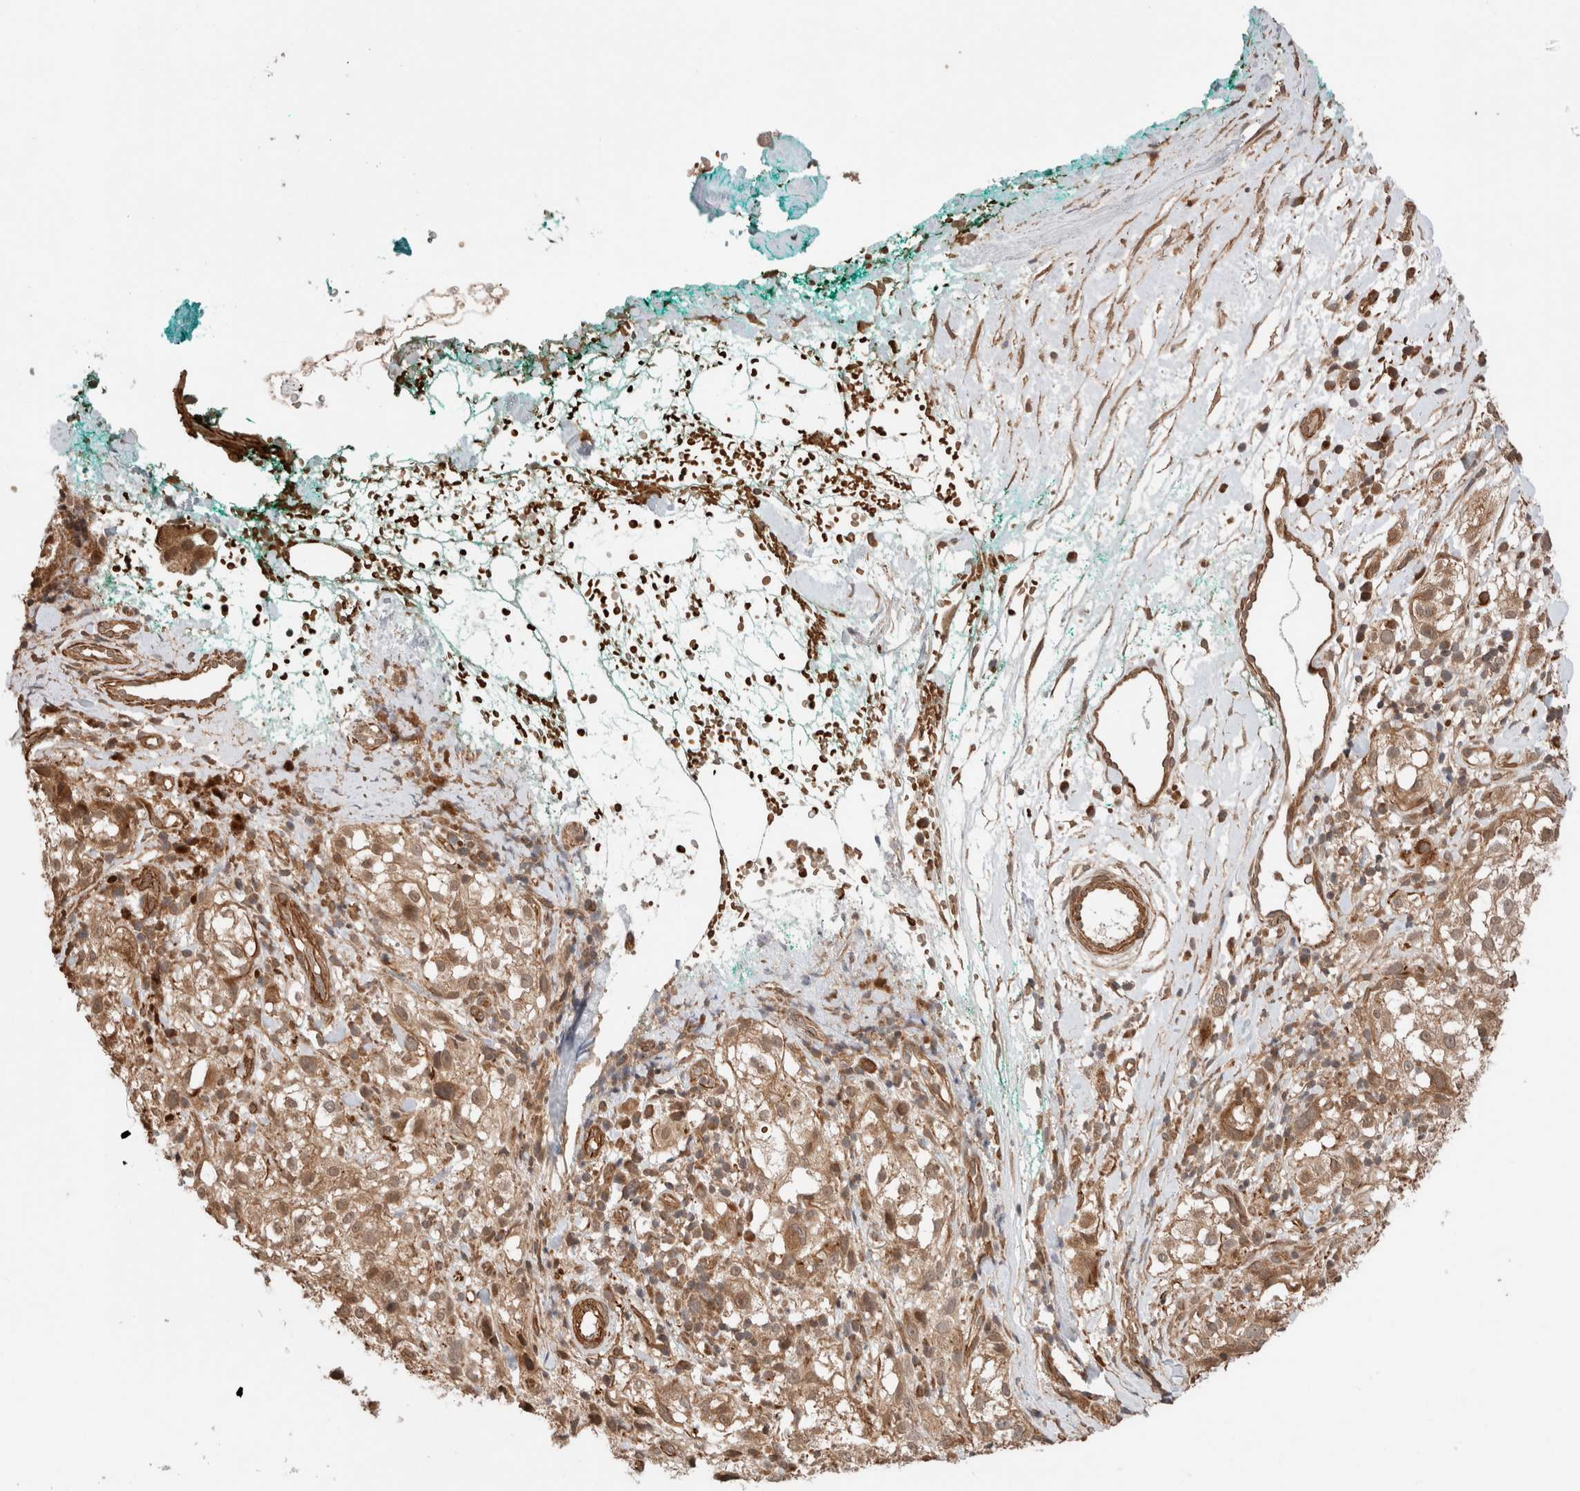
{"staining": {"intensity": "moderate", "quantity": ">75%", "location": "cytoplasmic/membranous"}, "tissue": "melanoma", "cell_type": "Tumor cells", "image_type": "cancer", "snomed": [{"axis": "morphology", "description": "Necrosis, NOS"}, {"axis": "morphology", "description": "Malignant melanoma, NOS"}, {"axis": "topography", "description": "Skin"}], "caption": "Malignant melanoma was stained to show a protein in brown. There is medium levels of moderate cytoplasmic/membranous staining in approximately >75% of tumor cells.", "gene": "ZNF649", "patient": {"sex": "female", "age": 87}}